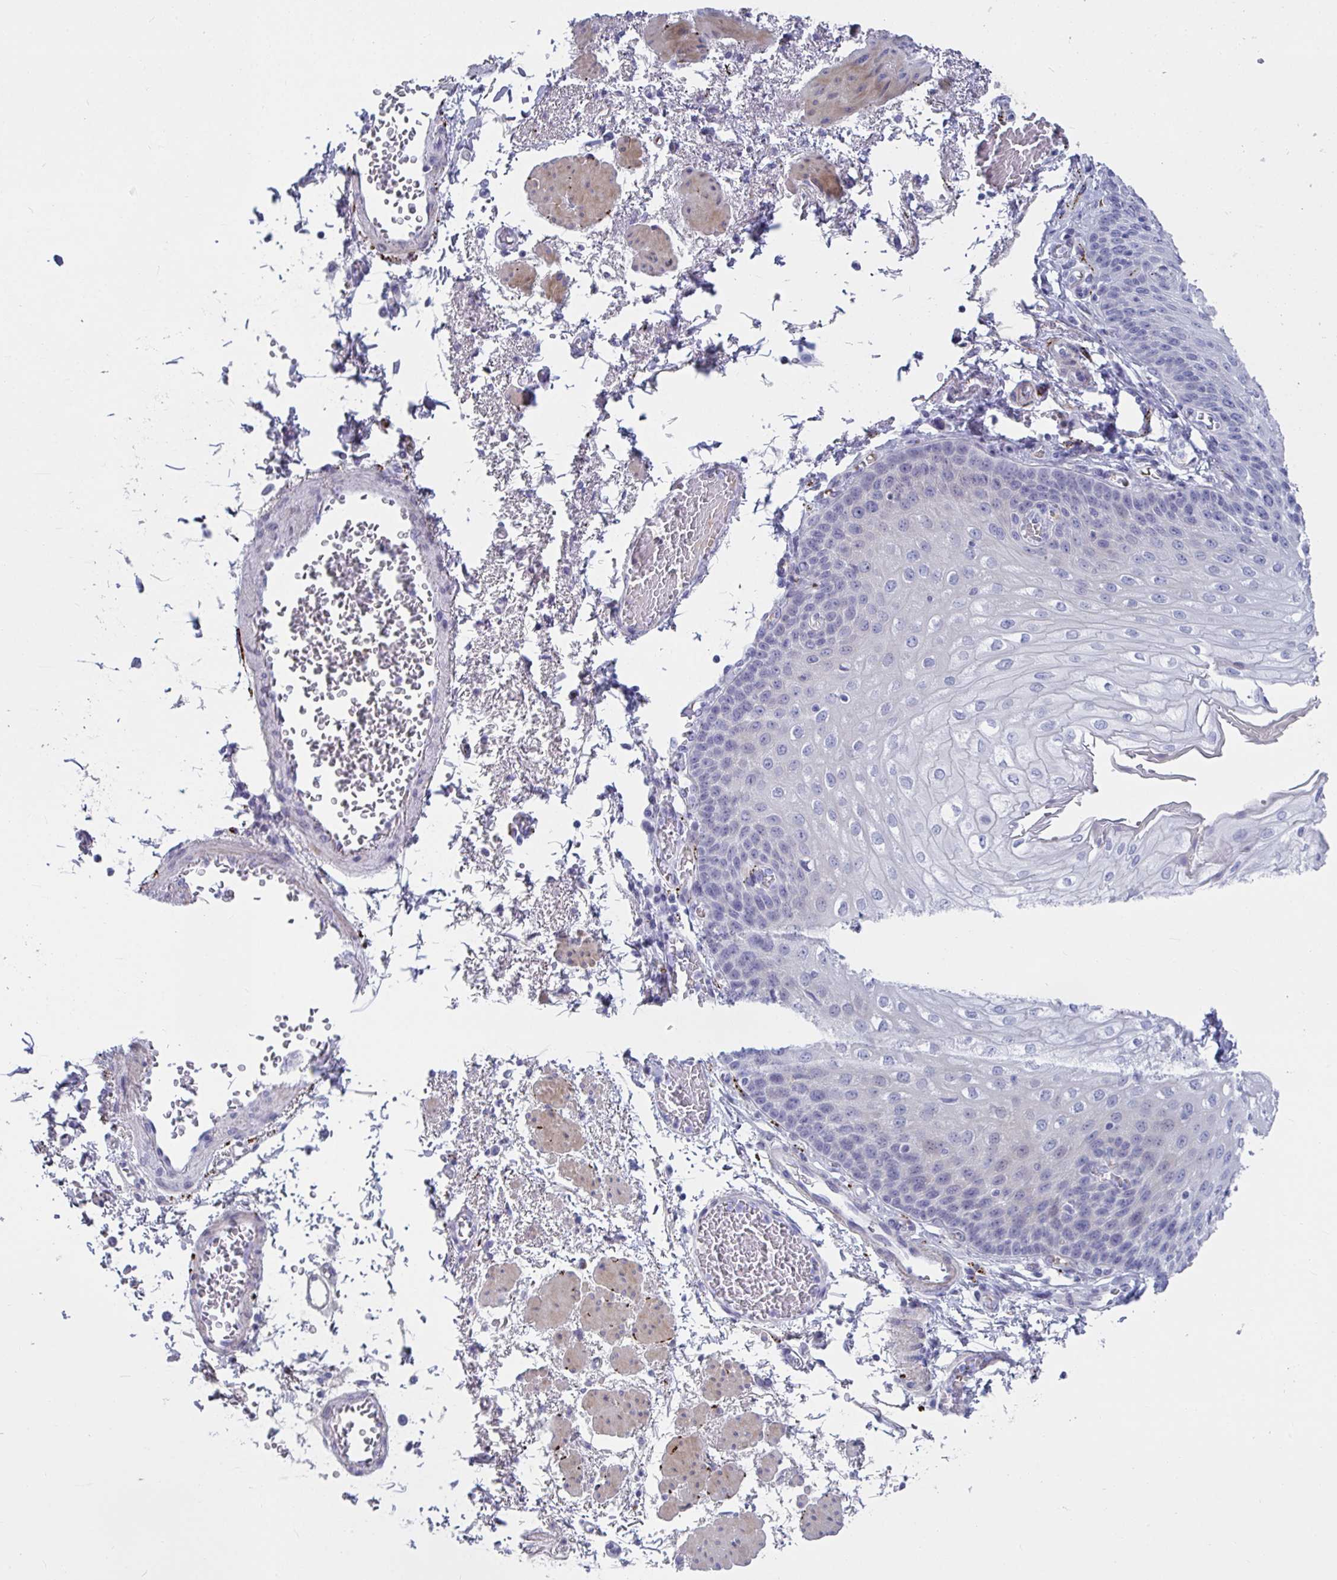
{"staining": {"intensity": "negative", "quantity": "none", "location": "none"}, "tissue": "esophagus", "cell_type": "Squamous epithelial cells", "image_type": "normal", "snomed": [{"axis": "morphology", "description": "Normal tissue, NOS"}, {"axis": "morphology", "description": "Adenocarcinoma, NOS"}, {"axis": "topography", "description": "Esophagus"}], "caption": "This is a micrograph of IHC staining of unremarkable esophagus, which shows no positivity in squamous epithelial cells.", "gene": "NPY", "patient": {"sex": "male", "age": 81}}